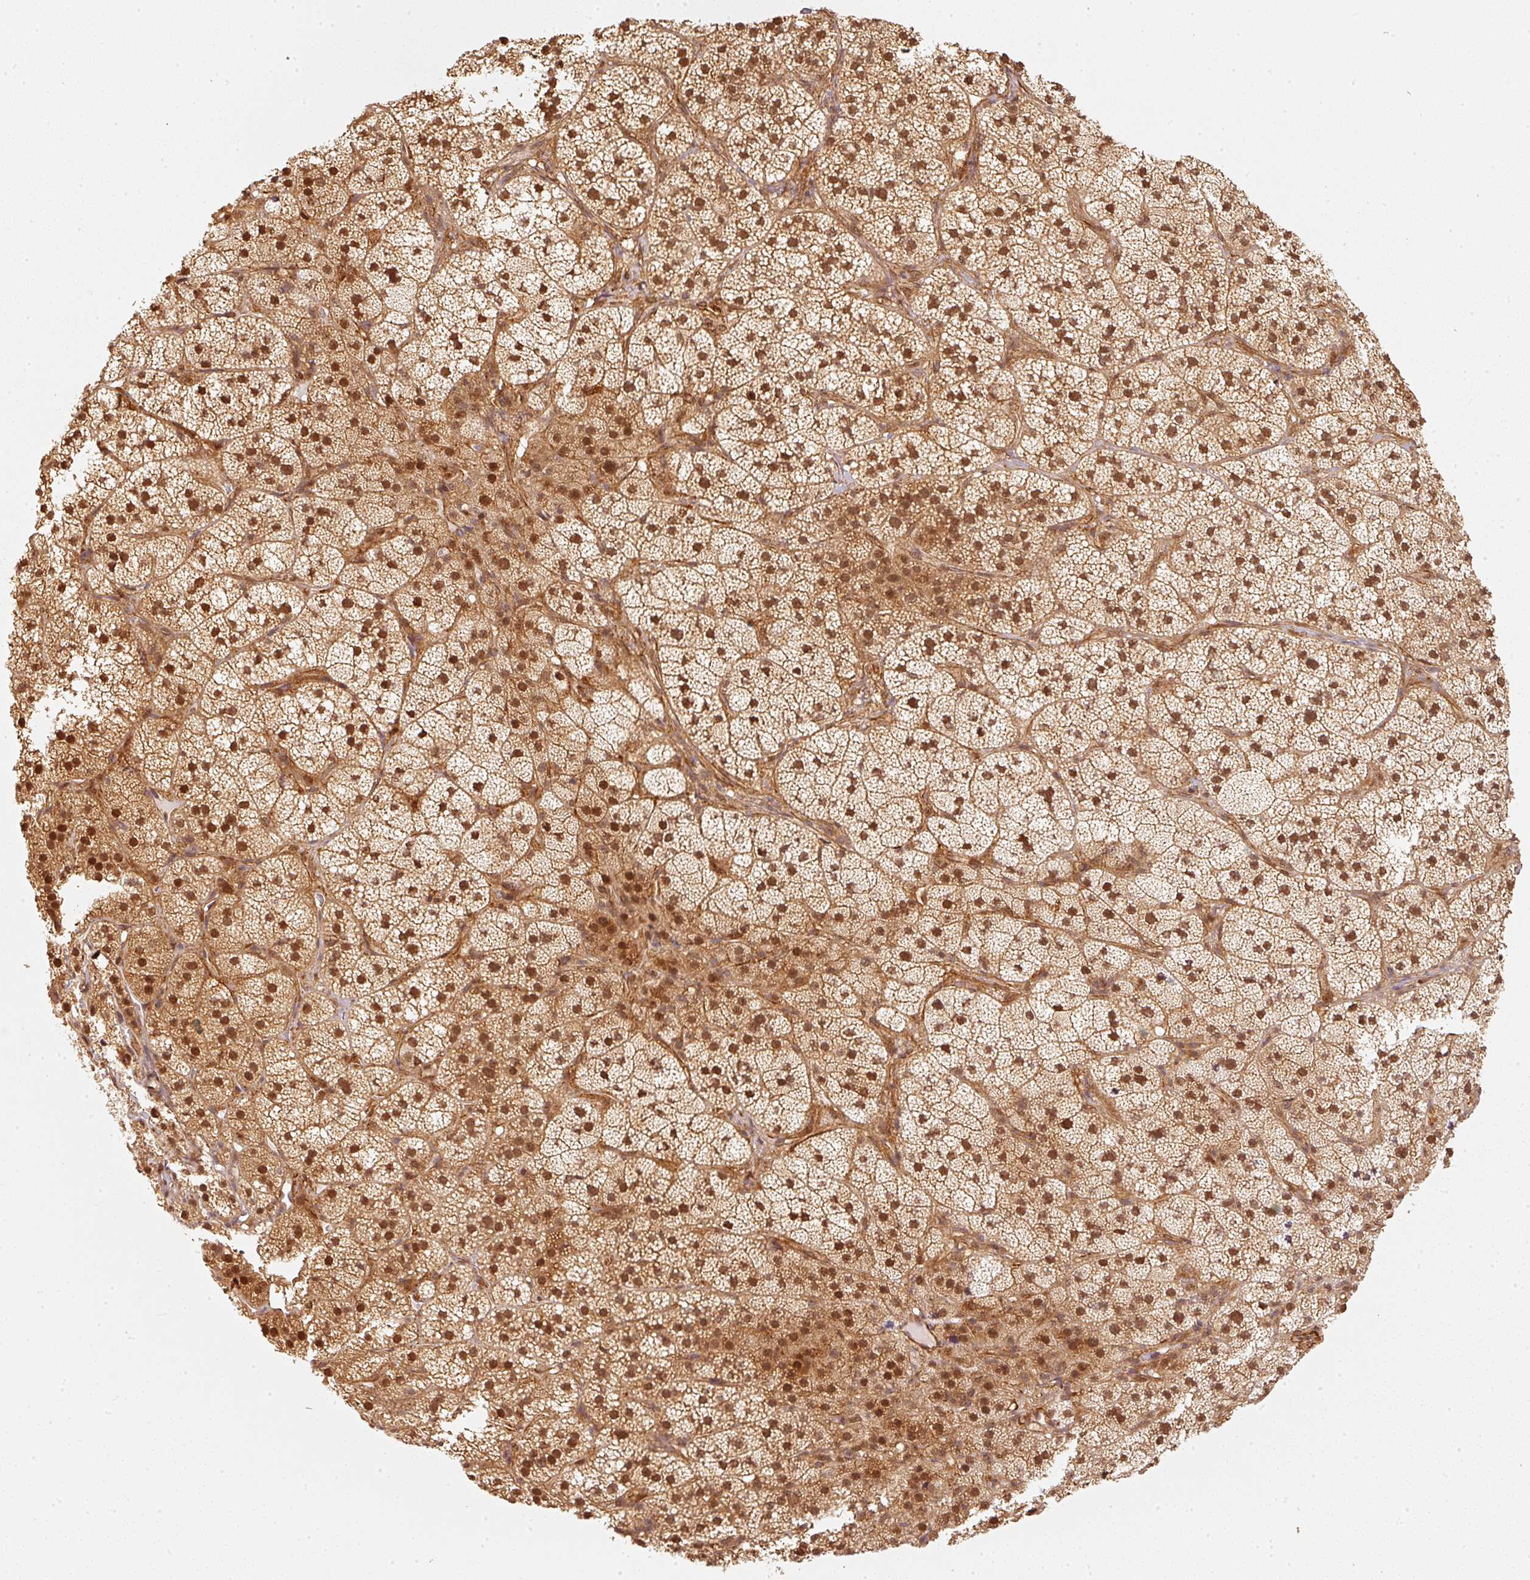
{"staining": {"intensity": "moderate", "quantity": ">75%", "location": "cytoplasmic/membranous,nuclear"}, "tissue": "adrenal gland", "cell_type": "Glandular cells", "image_type": "normal", "snomed": [{"axis": "morphology", "description": "Normal tissue, NOS"}, {"axis": "topography", "description": "Adrenal gland"}], "caption": "This histopathology image demonstrates normal adrenal gland stained with immunohistochemistry (IHC) to label a protein in brown. The cytoplasmic/membranous,nuclear of glandular cells show moderate positivity for the protein. Nuclei are counter-stained blue.", "gene": "PSMD1", "patient": {"sex": "female", "age": 58}}